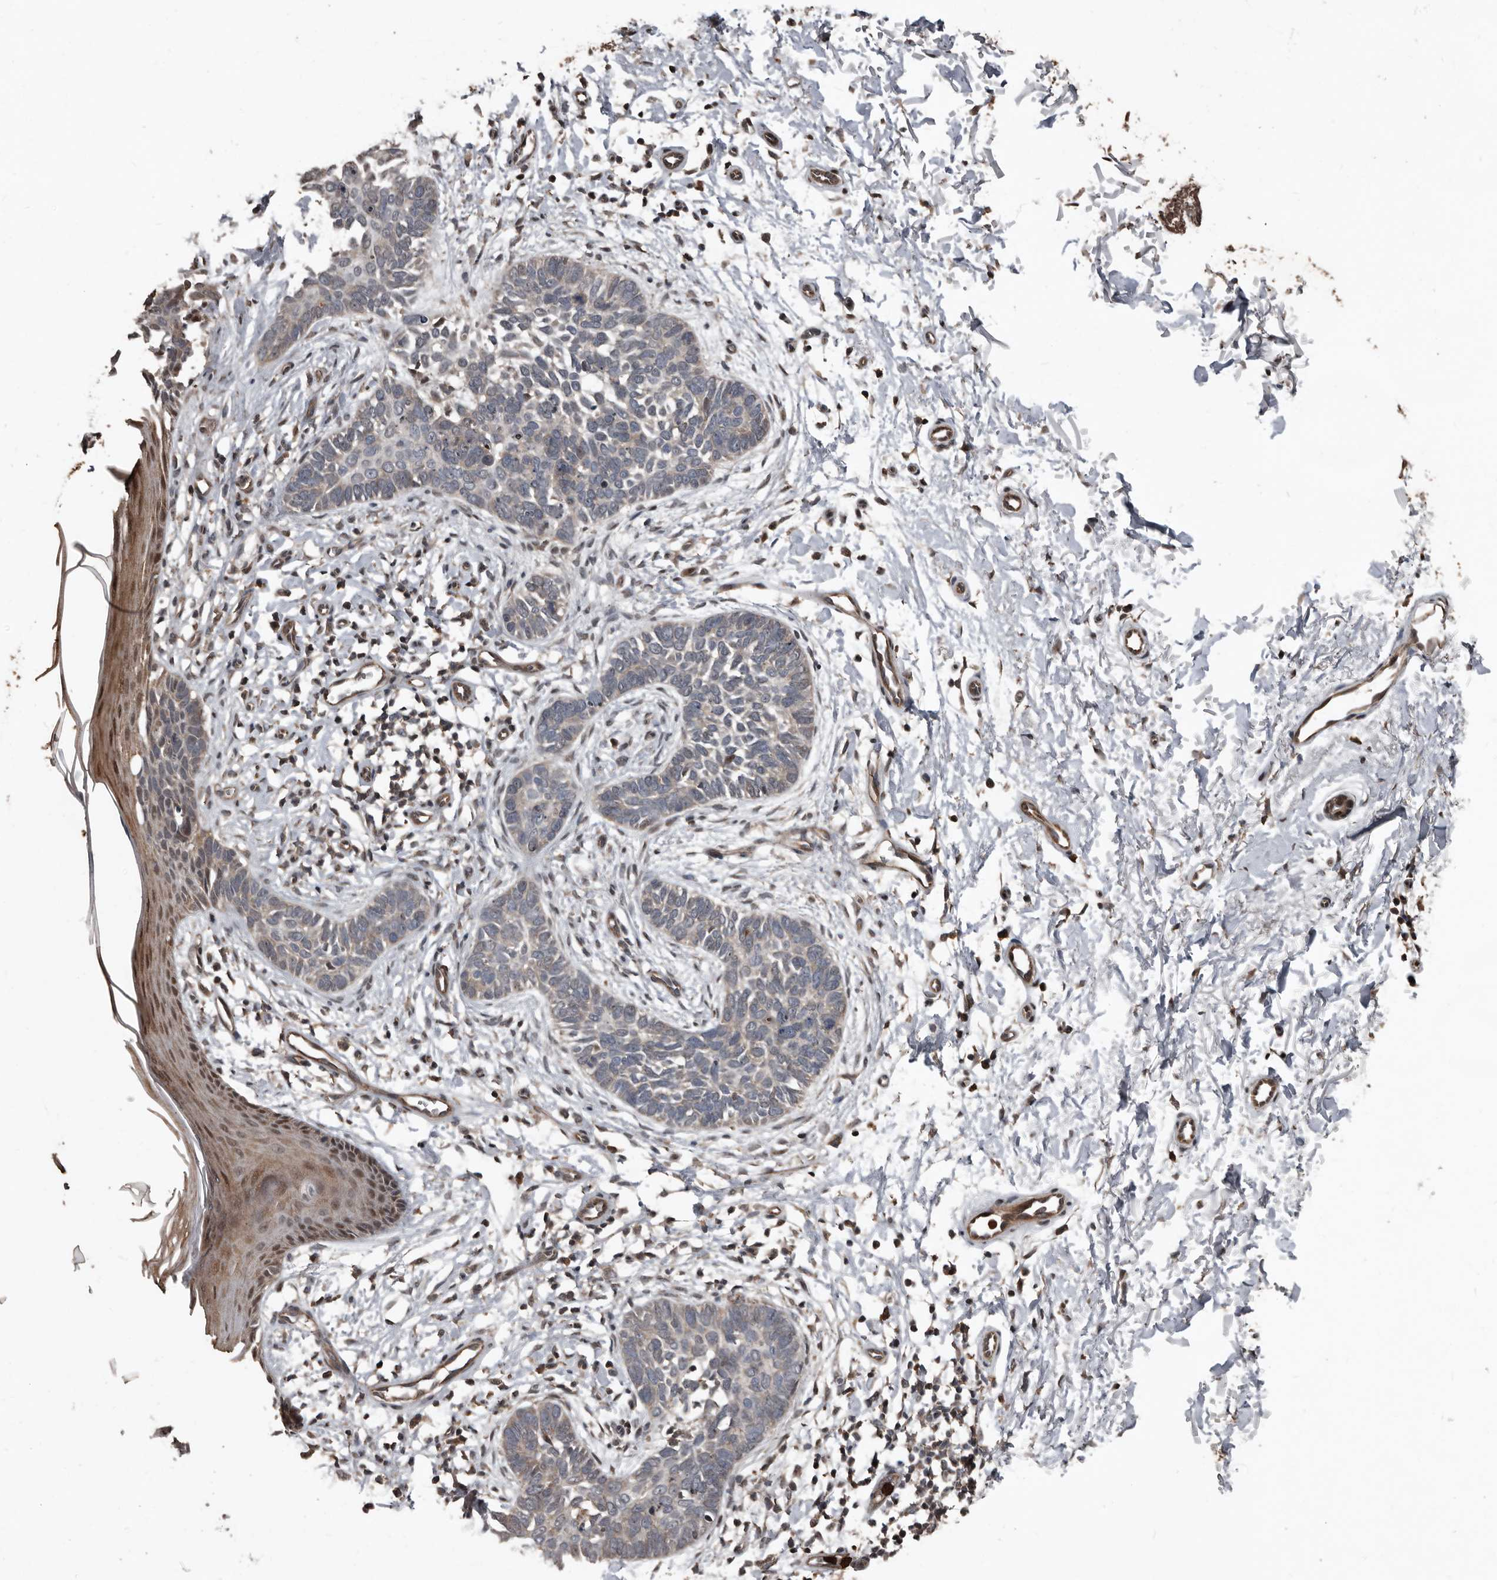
{"staining": {"intensity": "negative", "quantity": "none", "location": "none"}, "tissue": "skin cancer", "cell_type": "Tumor cells", "image_type": "cancer", "snomed": [{"axis": "morphology", "description": "Normal tissue, NOS"}, {"axis": "morphology", "description": "Basal cell carcinoma"}, {"axis": "topography", "description": "Skin"}], "caption": "The IHC histopathology image has no significant expression in tumor cells of basal cell carcinoma (skin) tissue.", "gene": "FSBP", "patient": {"sex": "male", "age": 77}}